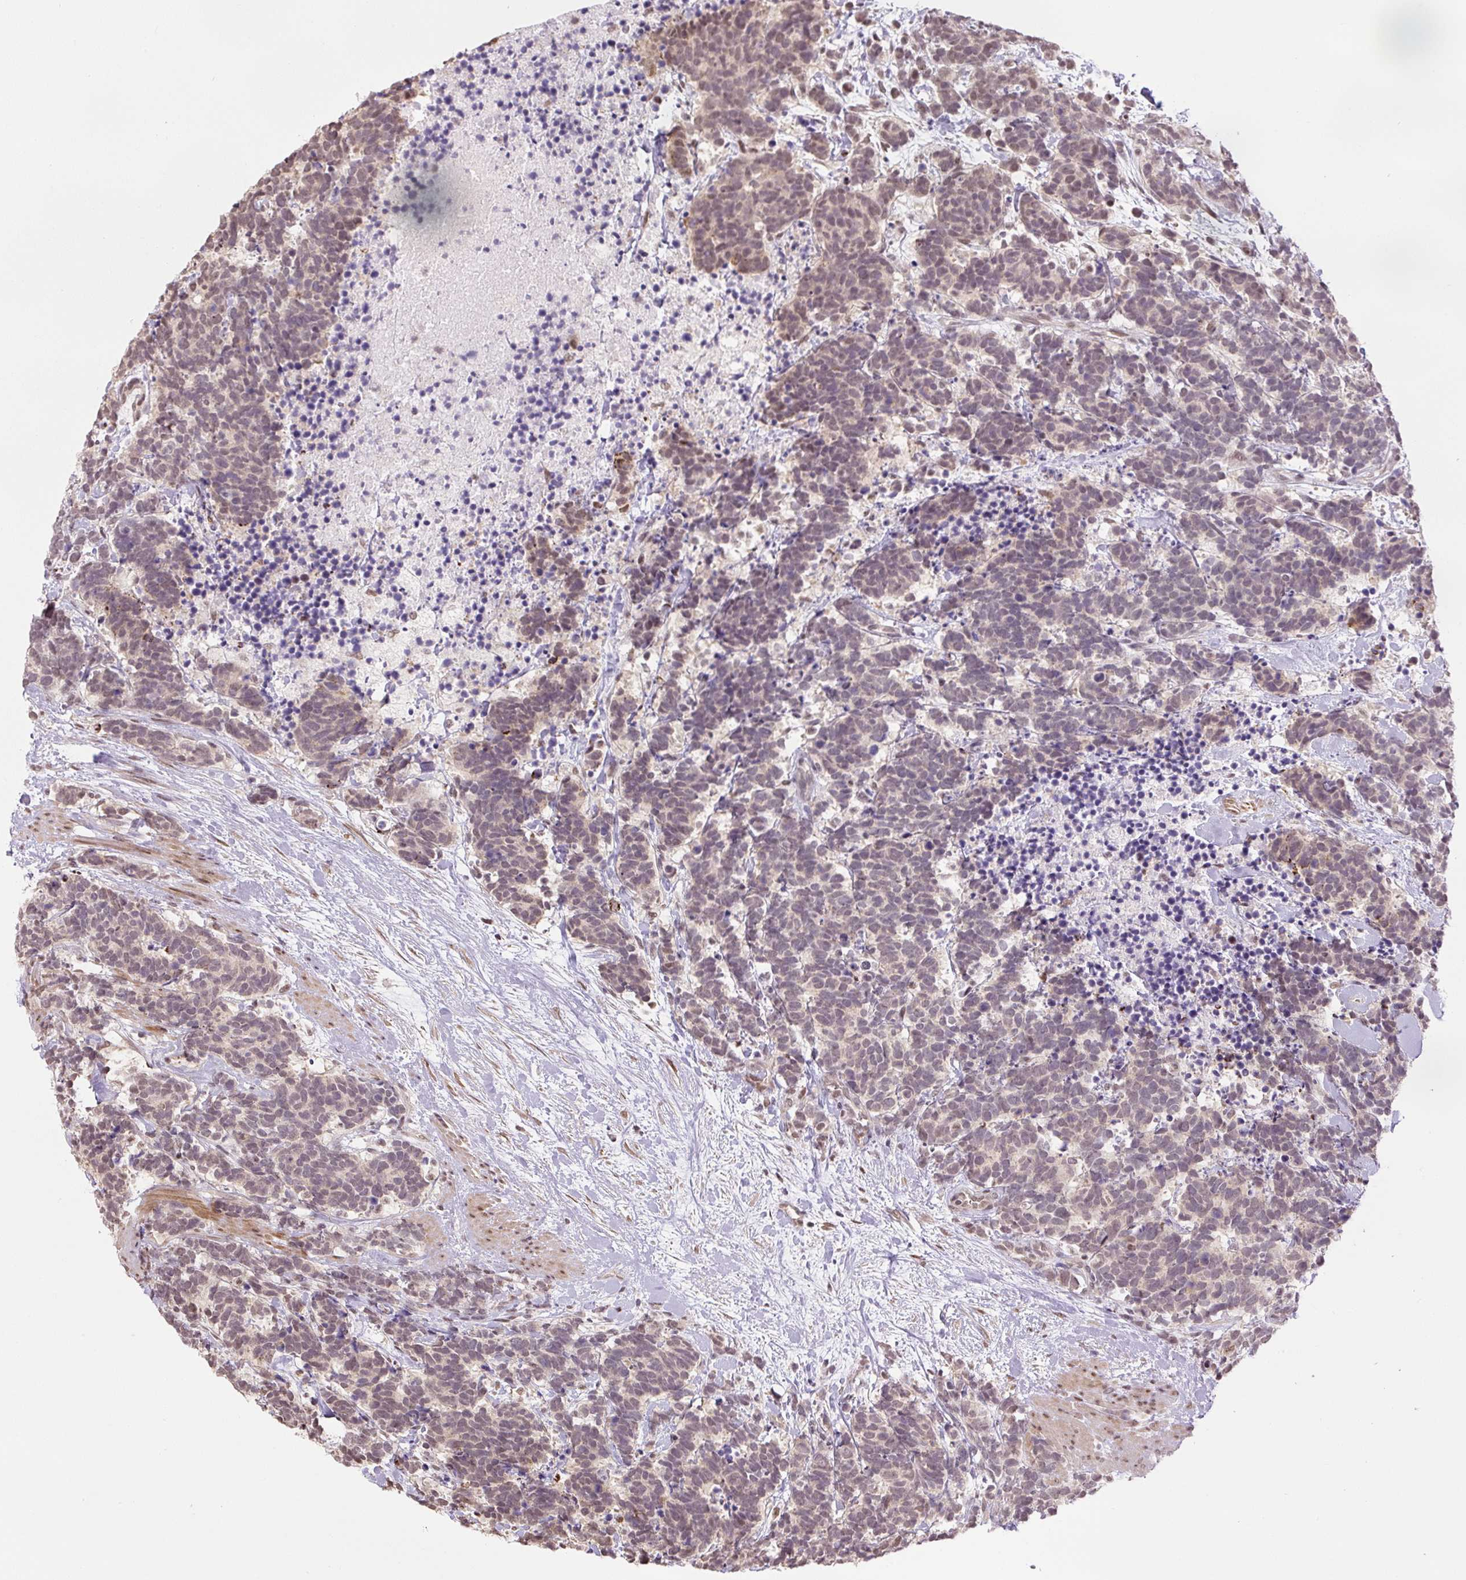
{"staining": {"intensity": "moderate", "quantity": "25%-75%", "location": "nuclear"}, "tissue": "carcinoid", "cell_type": "Tumor cells", "image_type": "cancer", "snomed": [{"axis": "morphology", "description": "Carcinoma, NOS"}, {"axis": "morphology", "description": "Carcinoid, malignant, NOS"}, {"axis": "topography", "description": "Prostate"}], "caption": "Carcinoid tissue exhibits moderate nuclear expression in approximately 25%-75% of tumor cells", "gene": "TCFL5", "patient": {"sex": "male", "age": 57}}